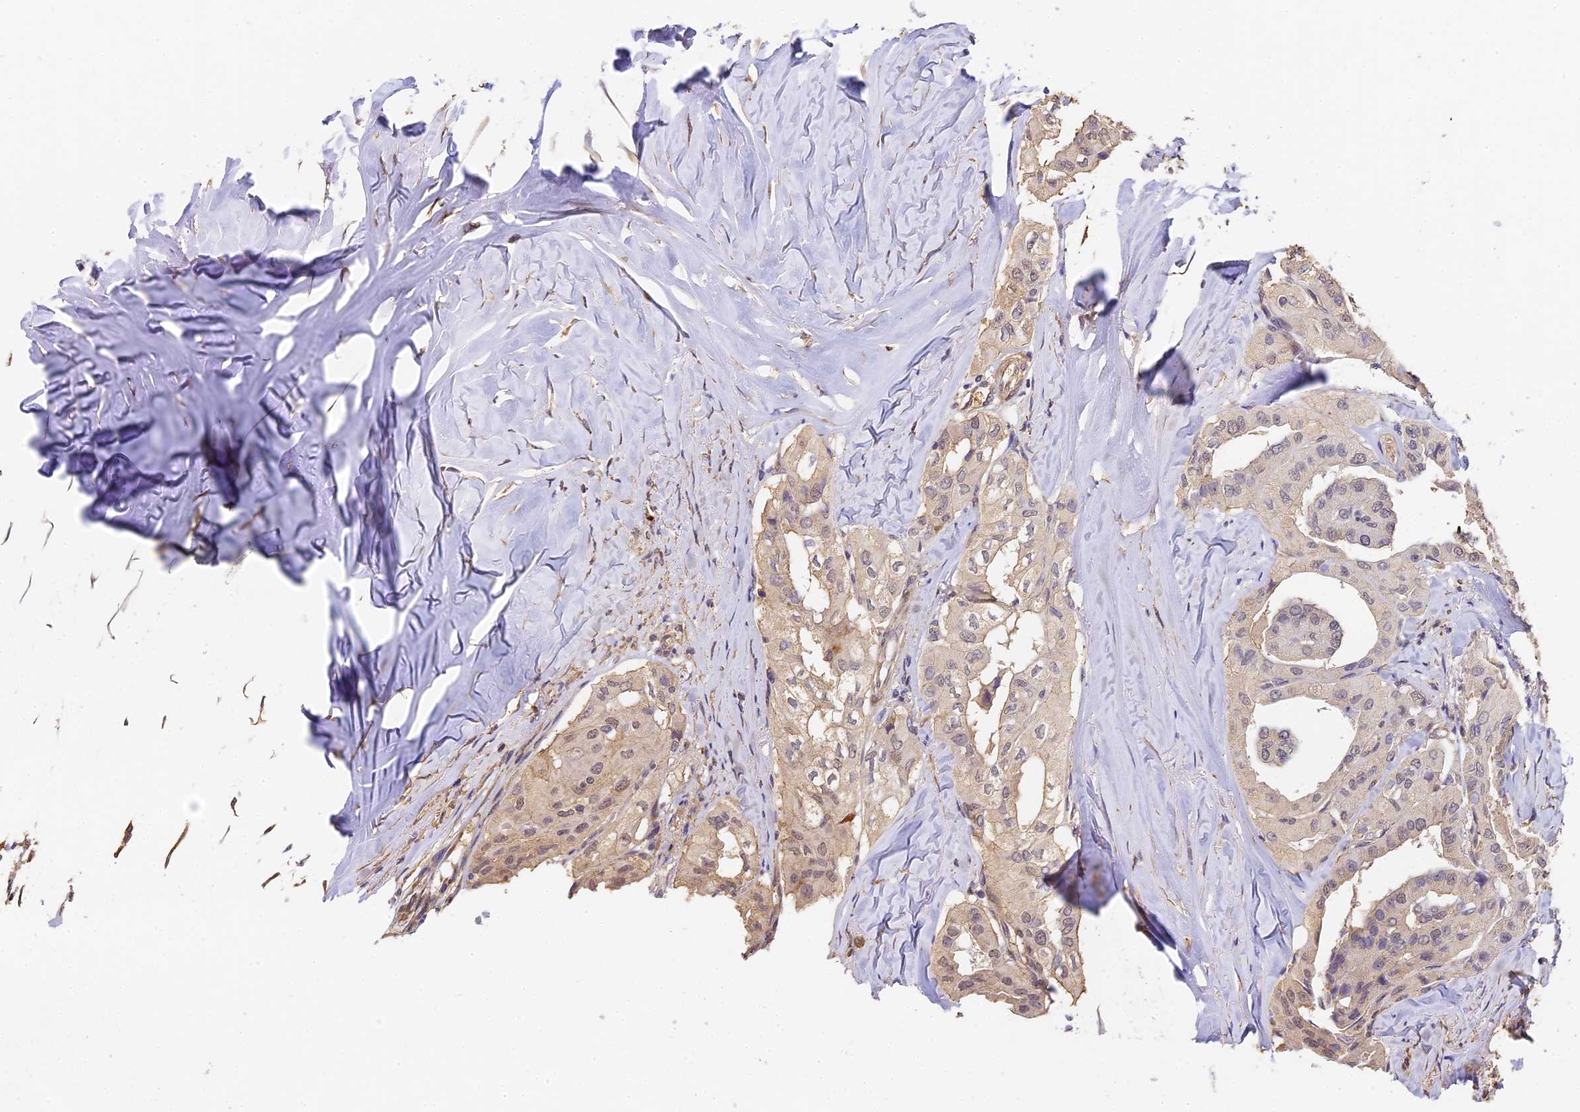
{"staining": {"intensity": "weak", "quantity": "<25%", "location": "nuclear"}, "tissue": "thyroid cancer", "cell_type": "Tumor cells", "image_type": "cancer", "snomed": [{"axis": "morphology", "description": "Papillary adenocarcinoma, NOS"}, {"axis": "topography", "description": "Thyroid gland"}], "caption": "Tumor cells show no significant protein staining in thyroid cancer.", "gene": "SLC11A1", "patient": {"sex": "female", "age": 59}}